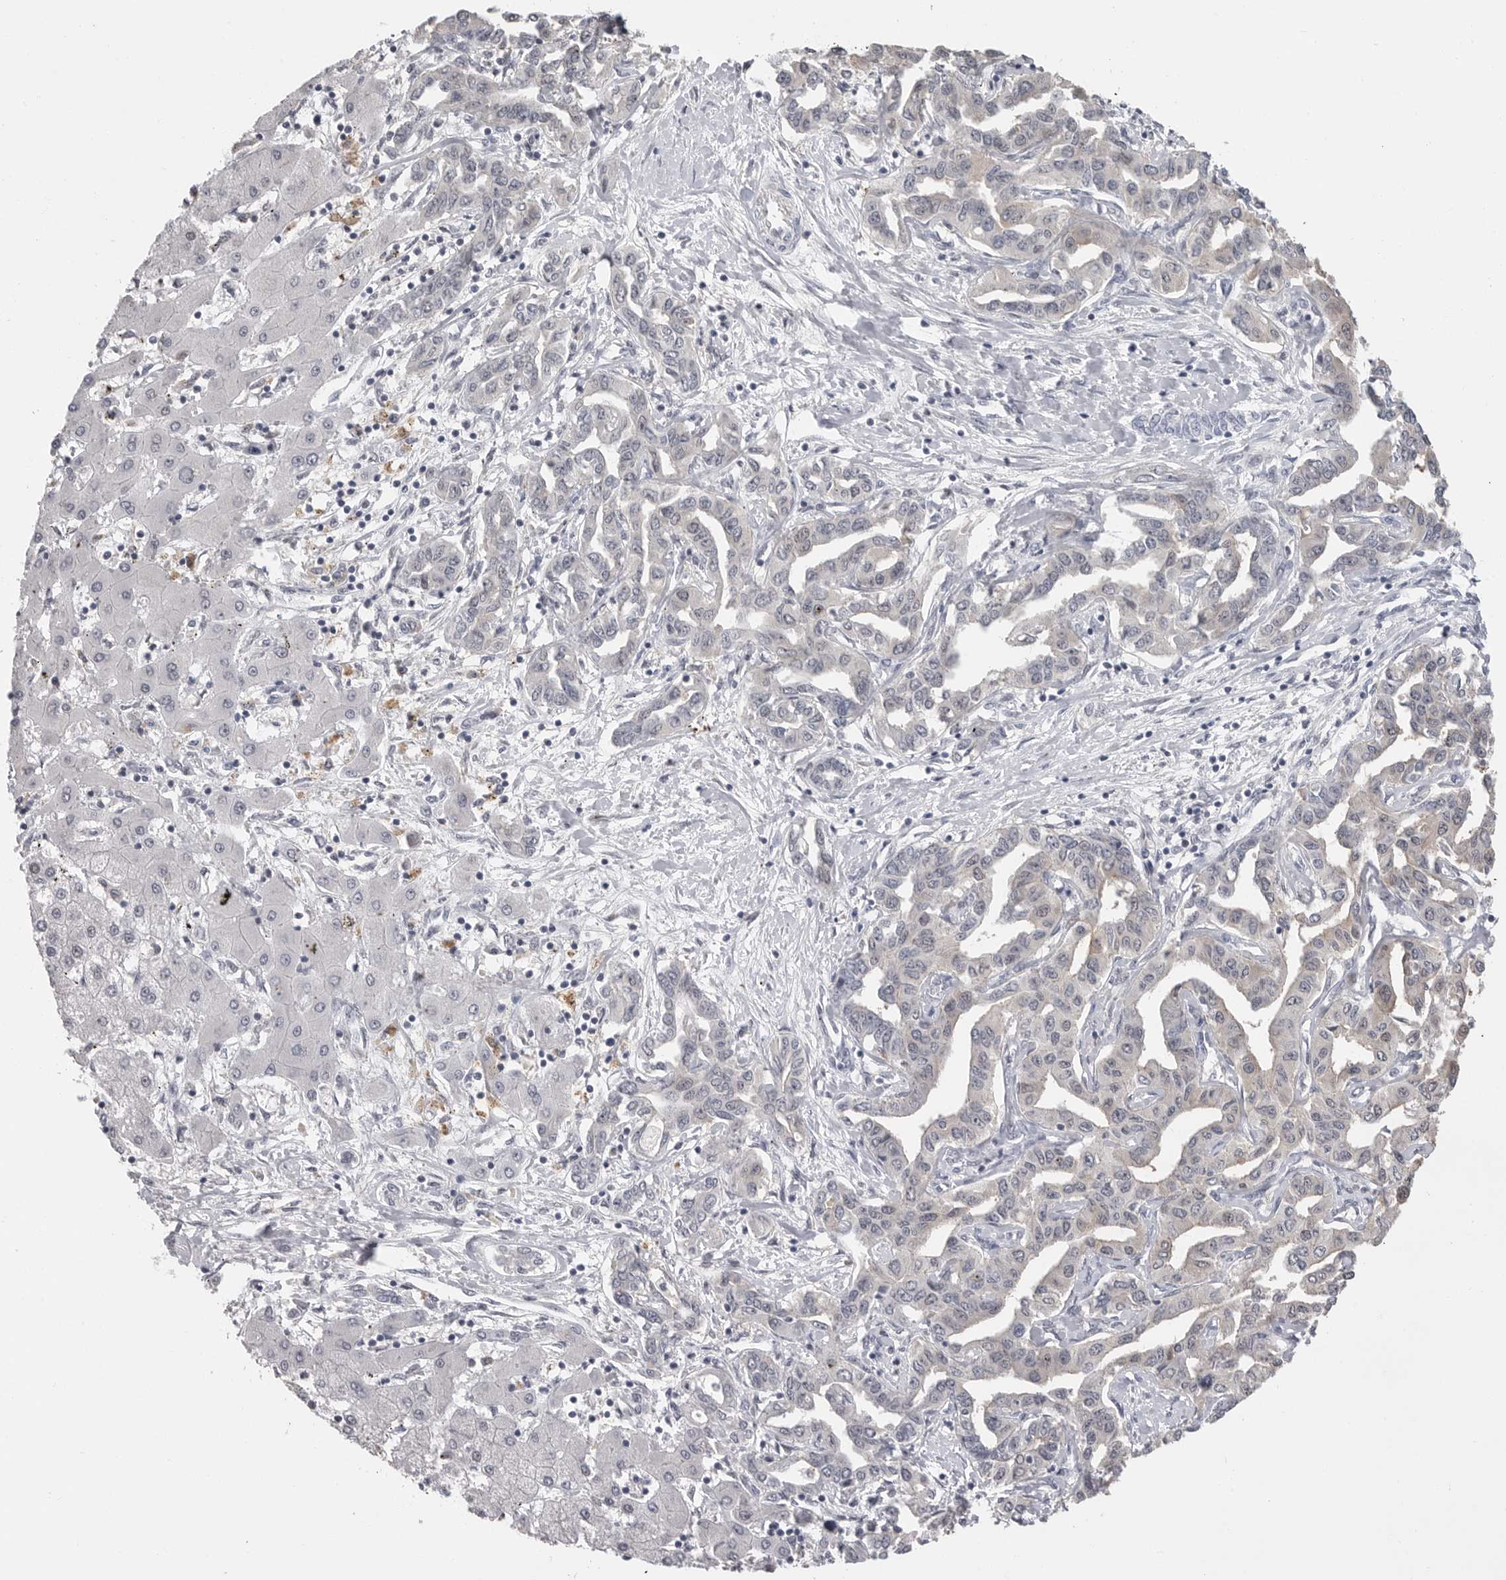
{"staining": {"intensity": "negative", "quantity": "none", "location": "none"}, "tissue": "liver cancer", "cell_type": "Tumor cells", "image_type": "cancer", "snomed": [{"axis": "morphology", "description": "Cholangiocarcinoma"}, {"axis": "topography", "description": "Liver"}], "caption": "Liver cholangiocarcinoma was stained to show a protein in brown. There is no significant positivity in tumor cells. (Brightfield microscopy of DAB immunohistochemistry at high magnification).", "gene": "PLEKHF1", "patient": {"sex": "male", "age": 59}}